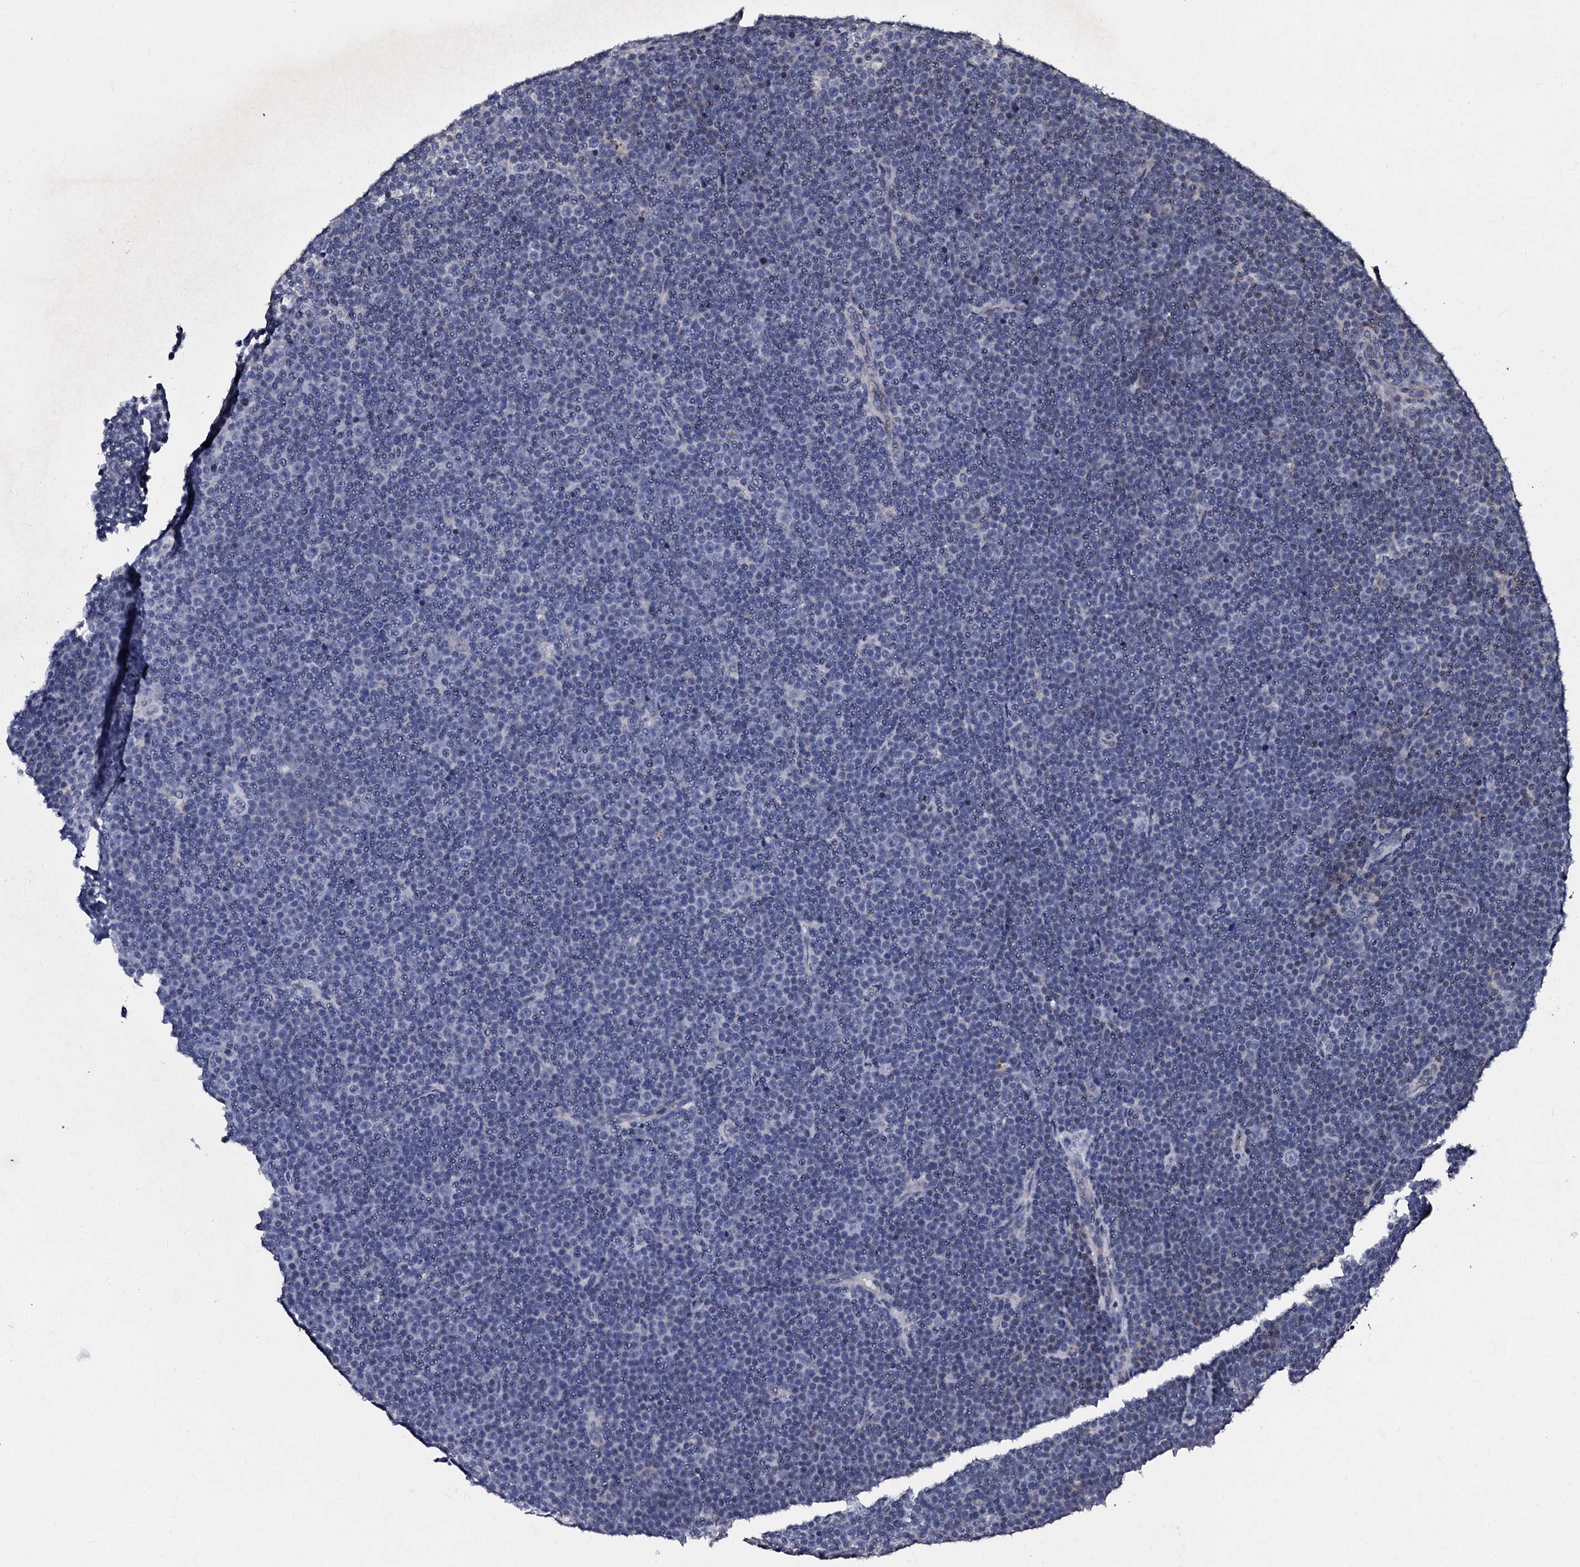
{"staining": {"intensity": "negative", "quantity": "none", "location": "none"}, "tissue": "lymphoma", "cell_type": "Tumor cells", "image_type": "cancer", "snomed": [{"axis": "morphology", "description": "Malignant lymphoma, non-Hodgkin's type, Low grade"}, {"axis": "topography", "description": "Lymph node"}], "caption": "This is a image of immunohistochemistry staining of lymphoma, which shows no staining in tumor cells. Nuclei are stained in blue.", "gene": "SLC37A4", "patient": {"sex": "female", "age": 67}}